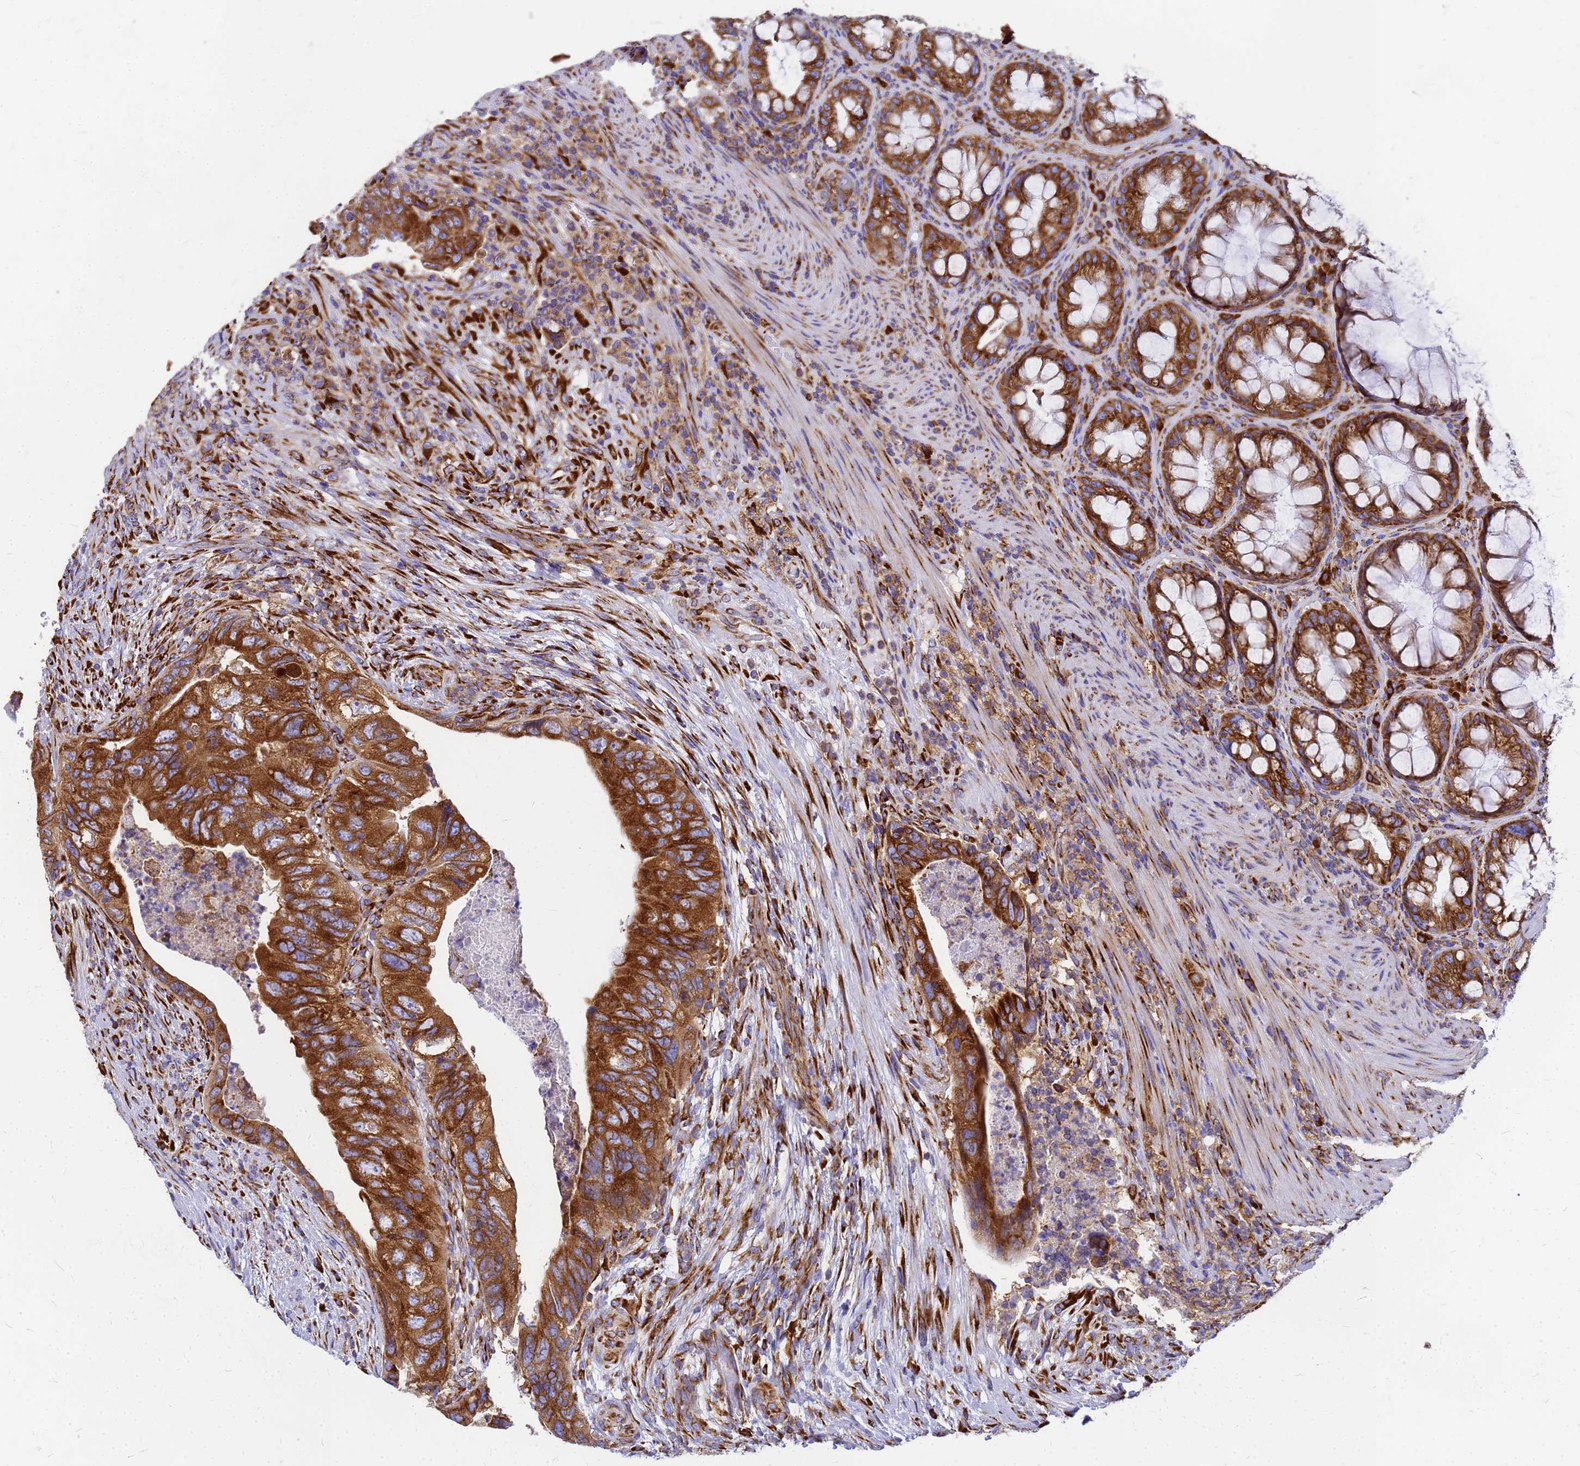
{"staining": {"intensity": "strong", "quantity": ">75%", "location": "cytoplasmic/membranous"}, "tissue": "colorectal cancer", "cell_type": "Tumor cells", "image_type": "cancer", "snomed": [{"axis": "morphology", "description": "Adenocarcinoma, NOS"}, {"axis": "topography", "description": "Rectum"}], "caption": "Colorectal cancer (adenocarcinoma) stained for a protein (brown) demonstrates strong cytoplasmic/membranous positive staining in approximately >75% of tumor cells.", "gene": "EEF1D", "patient": {"sex": "male", "age": 63}}